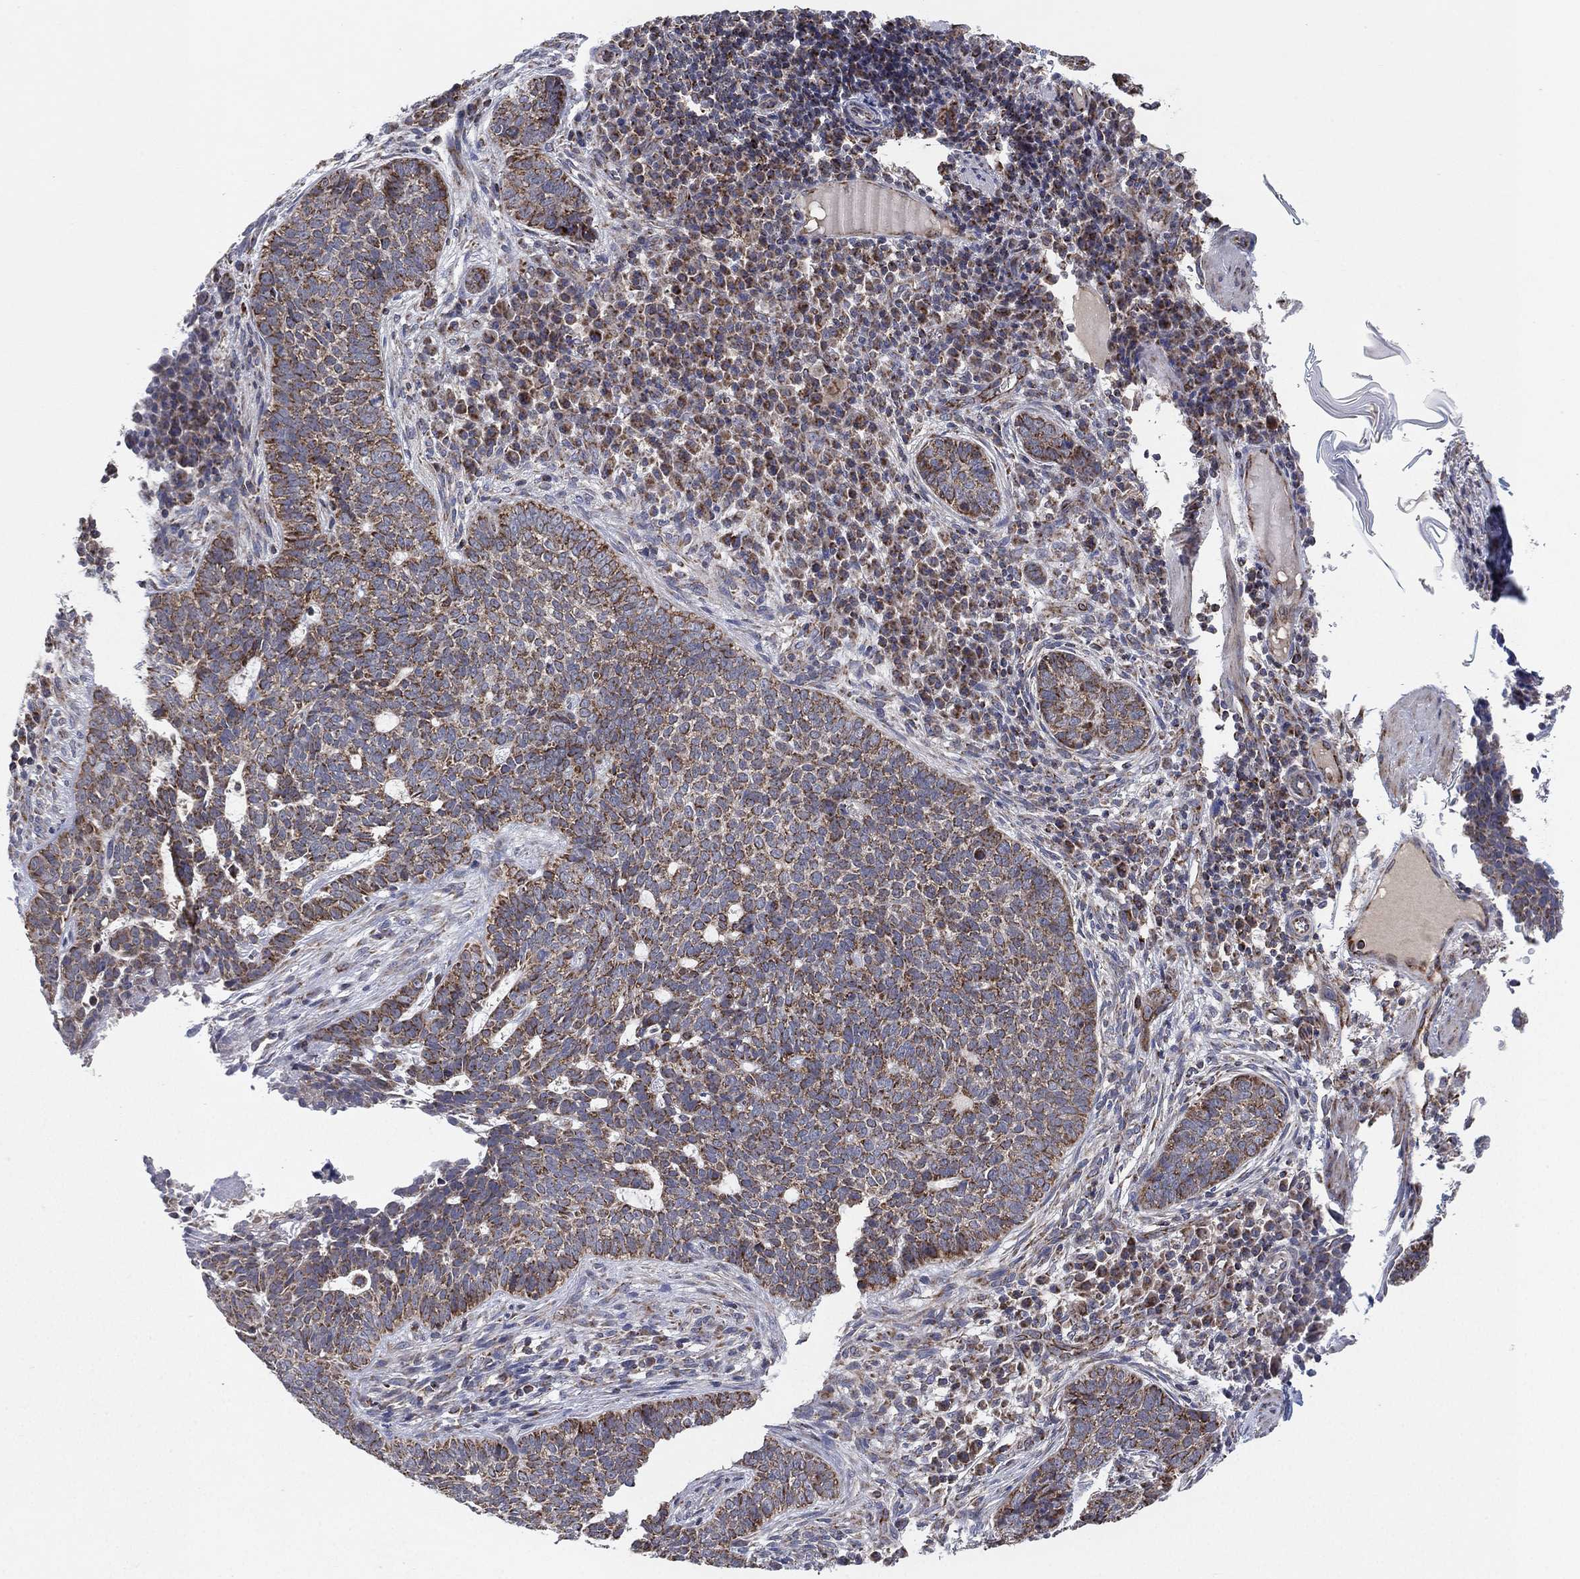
{"staining": {"intensity": "moderate", "quantity": ">75%", "location": "cytoplasmic/membranous"}, "tissue": "skin cancer", "cell_type": "Tumor cells", "image_type": "cancer", "snomed": [{"axis": "morphology", "description": "Basal cell carcinoma"}, {"axis": "topography", "description": "Skin"}], "caption": "Immunohistochemistry (IHC) micrograph of skin cancer stained for a protein (brown), which demonstrates medium levels of moderate cytoplasmic/membranous positivity in about >75% of tumor cells.", "gene": "PSMG4", "patient": {"sex": "female", "age": 69}}